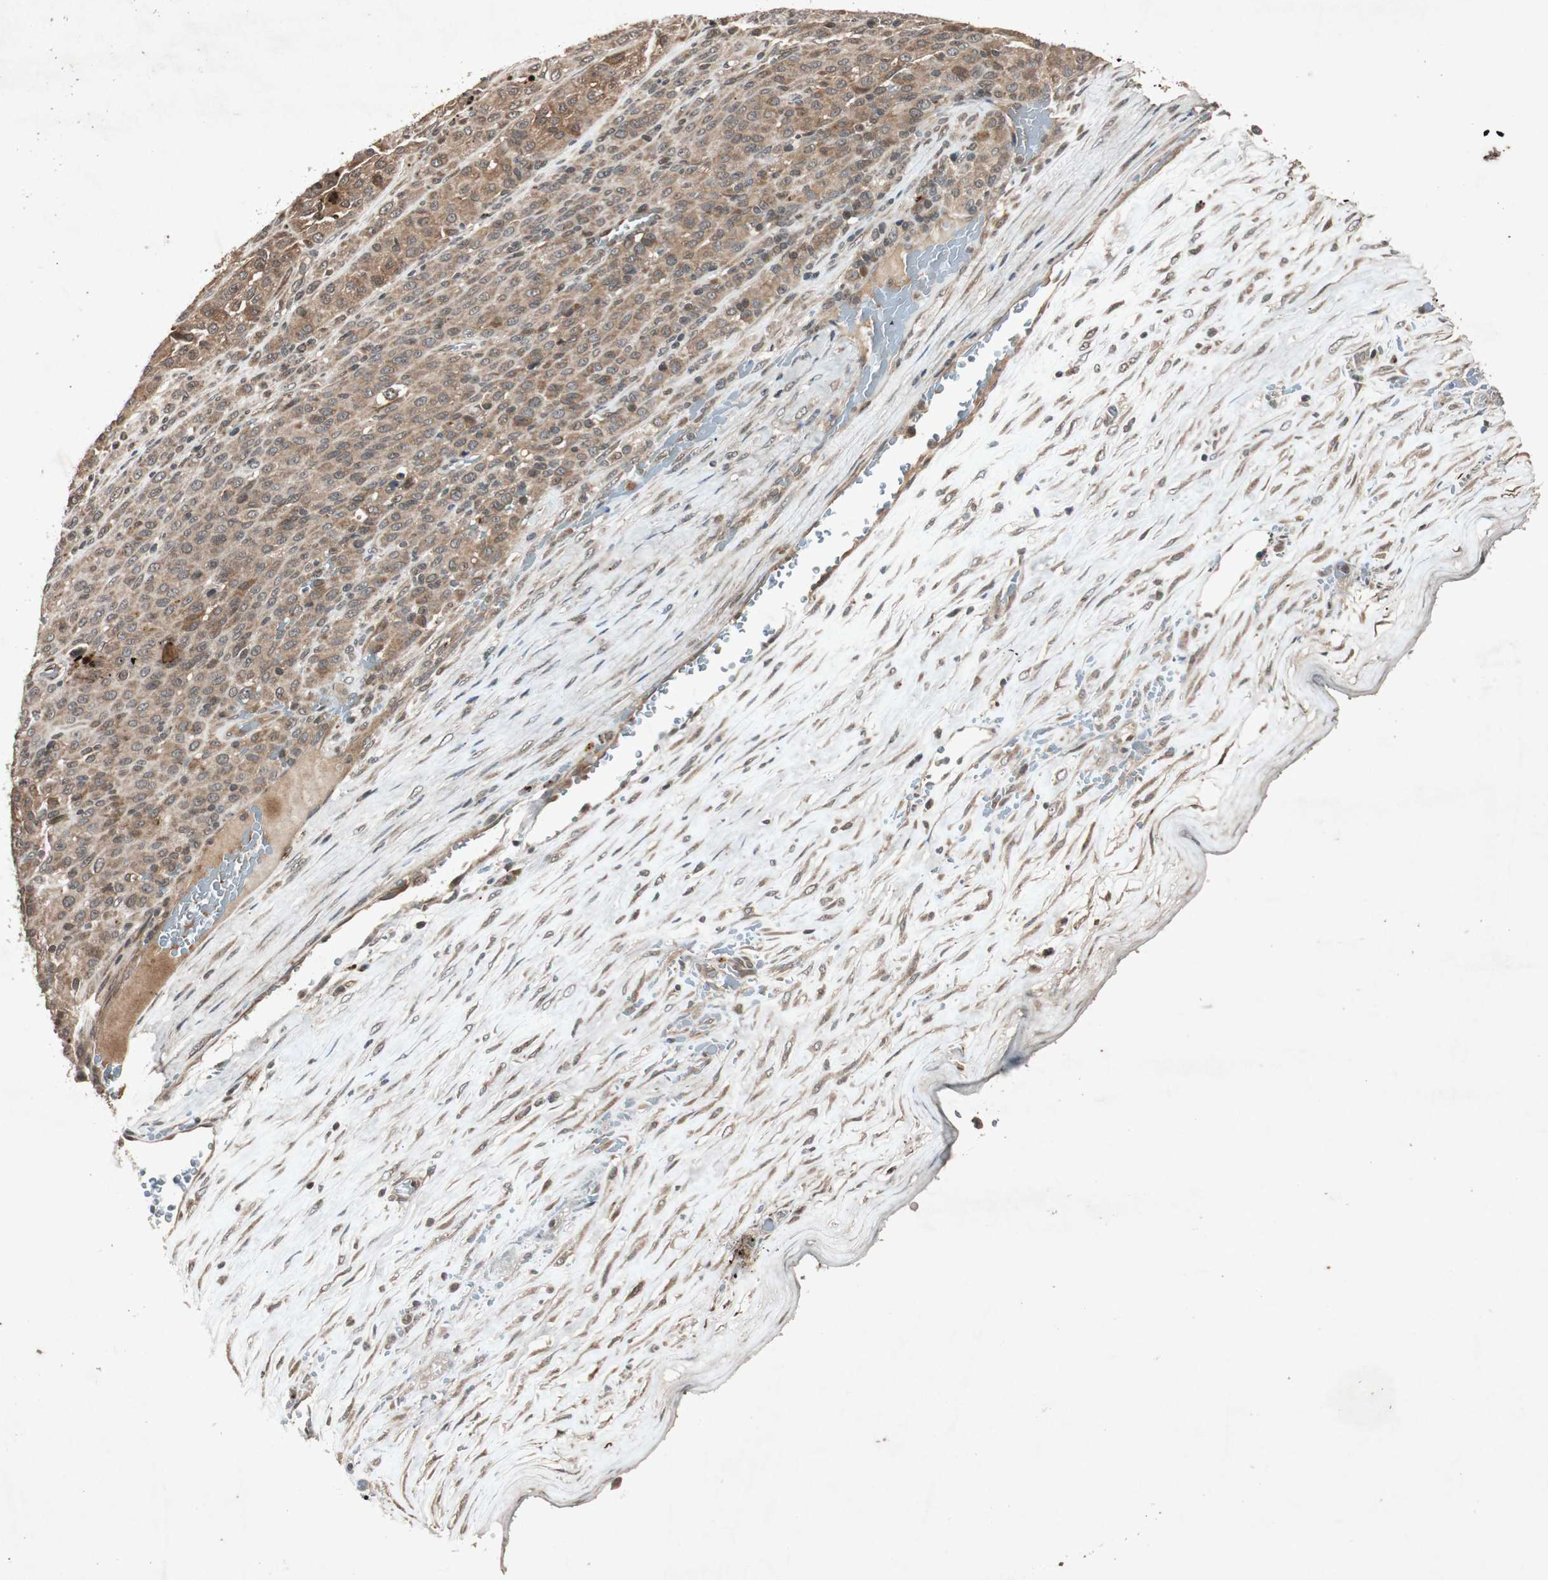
{"staining": {"intensity": "moderate", "quantity": ">75%", "location": "cytoplasmic/membranous"}, "tissue": "melanoma", "cell_type": "Tumor cells", "image_type": "cancer", "snomed": [{"axis": "morphology", "description": "Malignant melanoma, Metastatic site"}, {"axis": "topography", "description": "Pancreas"}], "caption": "Melanoma stained with a brown dye displays moderate cytoplasmic/membranous positive positivity in about >75% of tumor cells.", "gene": "SLIT2", "patient": {"sex": "female", "age": 30}}